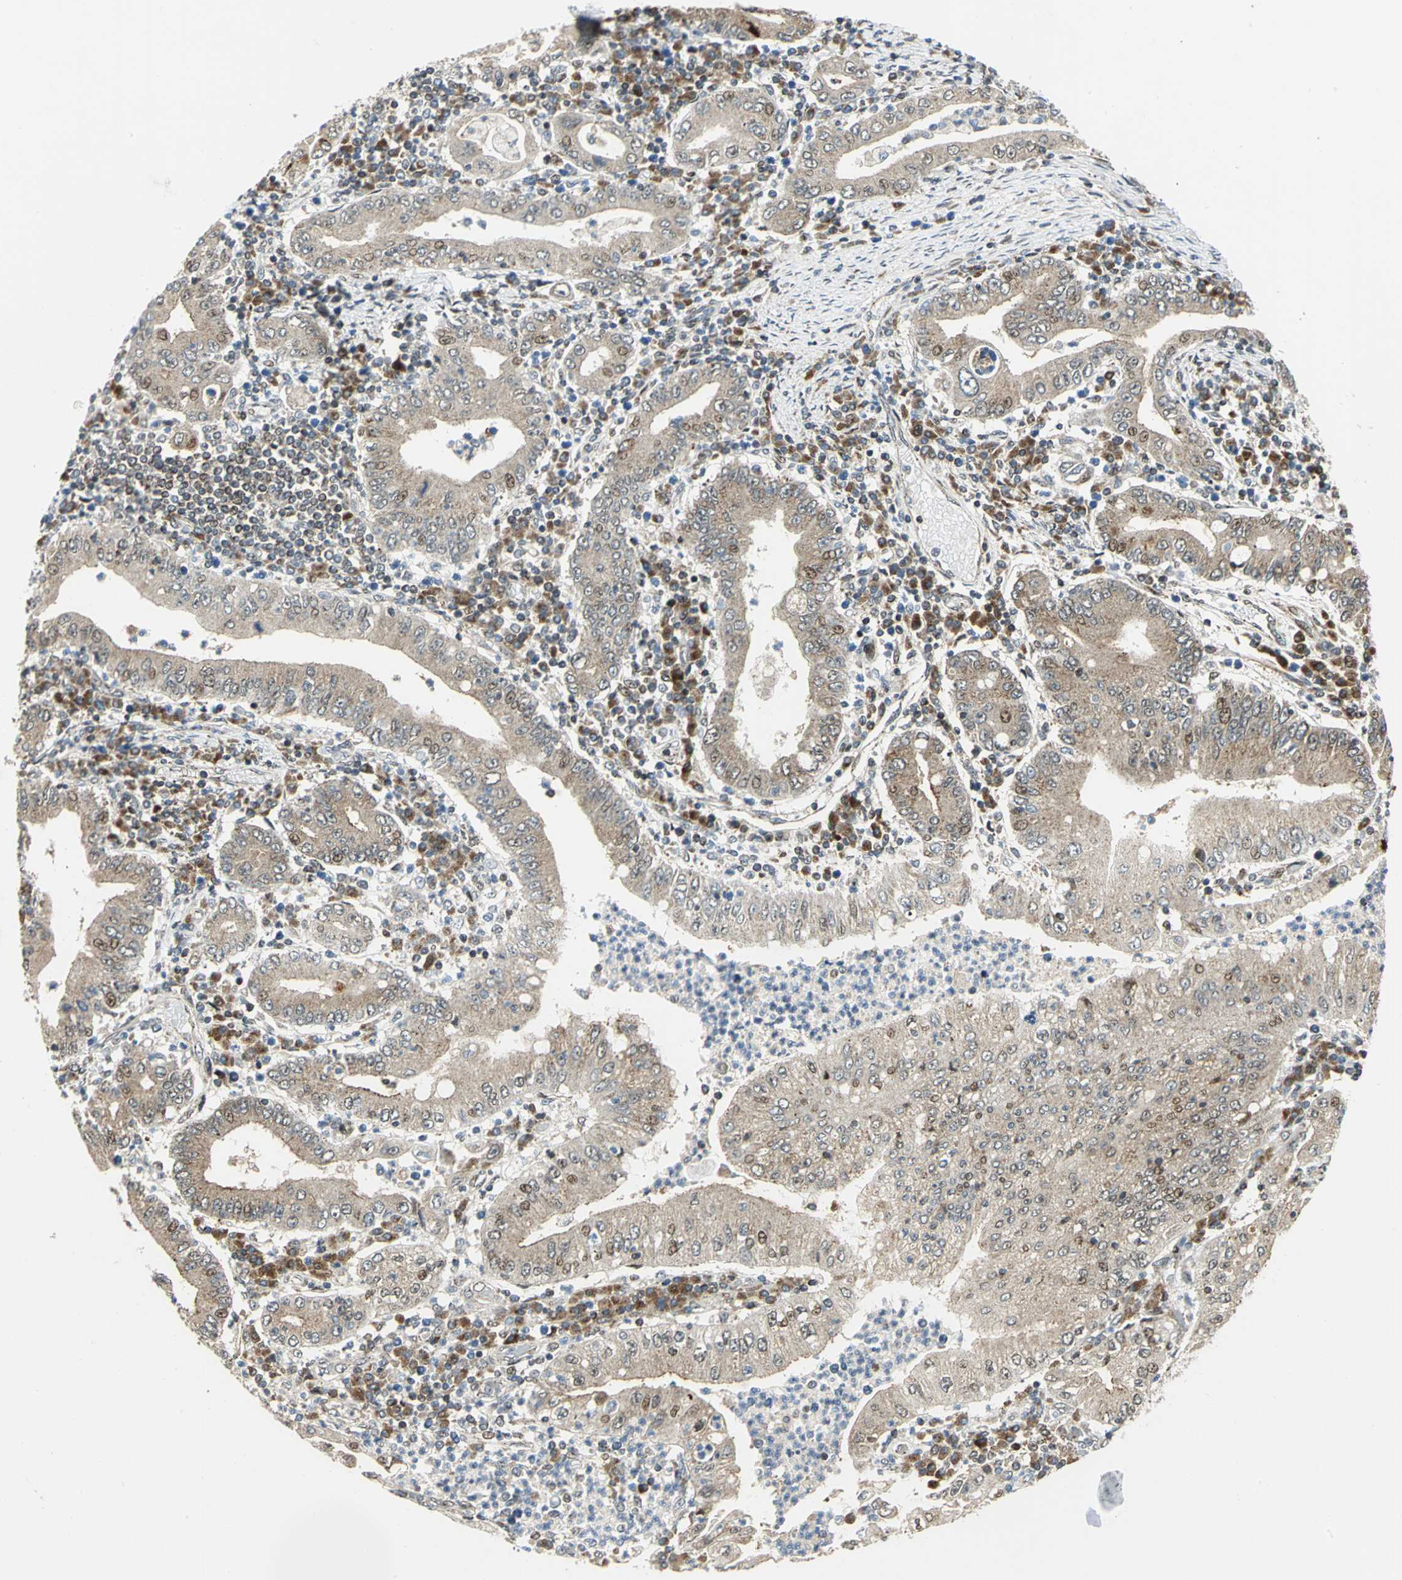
{"staining": {"intensity": "moderate", "quantity": ">75%", "location": "cytoplasmic/membranous,nuclear"}, "tissue": "stomach cancer", "cell_type": "Tumor cells", "image_type": "cancer", "snomed": [{"axis": "morphology", "description": "Normal tissue, NOS"}, {"axis": "morphology", "description": "Adenocarcinoma, NOS"}, {"axis": "topography", "description": "Esophagus"}, {"axis": "topography", "description": "Stomach, upper"}, {"axis": "topography", "description": "Peripheral nerve tissue"}], "caption": "Tumor cells reveal medium levels of moderate cytoplasmic/membranous and nuclear staining in about >75% of cells in stomach cancer (adenocarcinoma). Using DAB (brown) and hematoxylin (blue) stains, captured at high magnification using brightfield microscopy.", "gene": "ATP6V1A", "patient": {"sex": "male", "age": 62}}